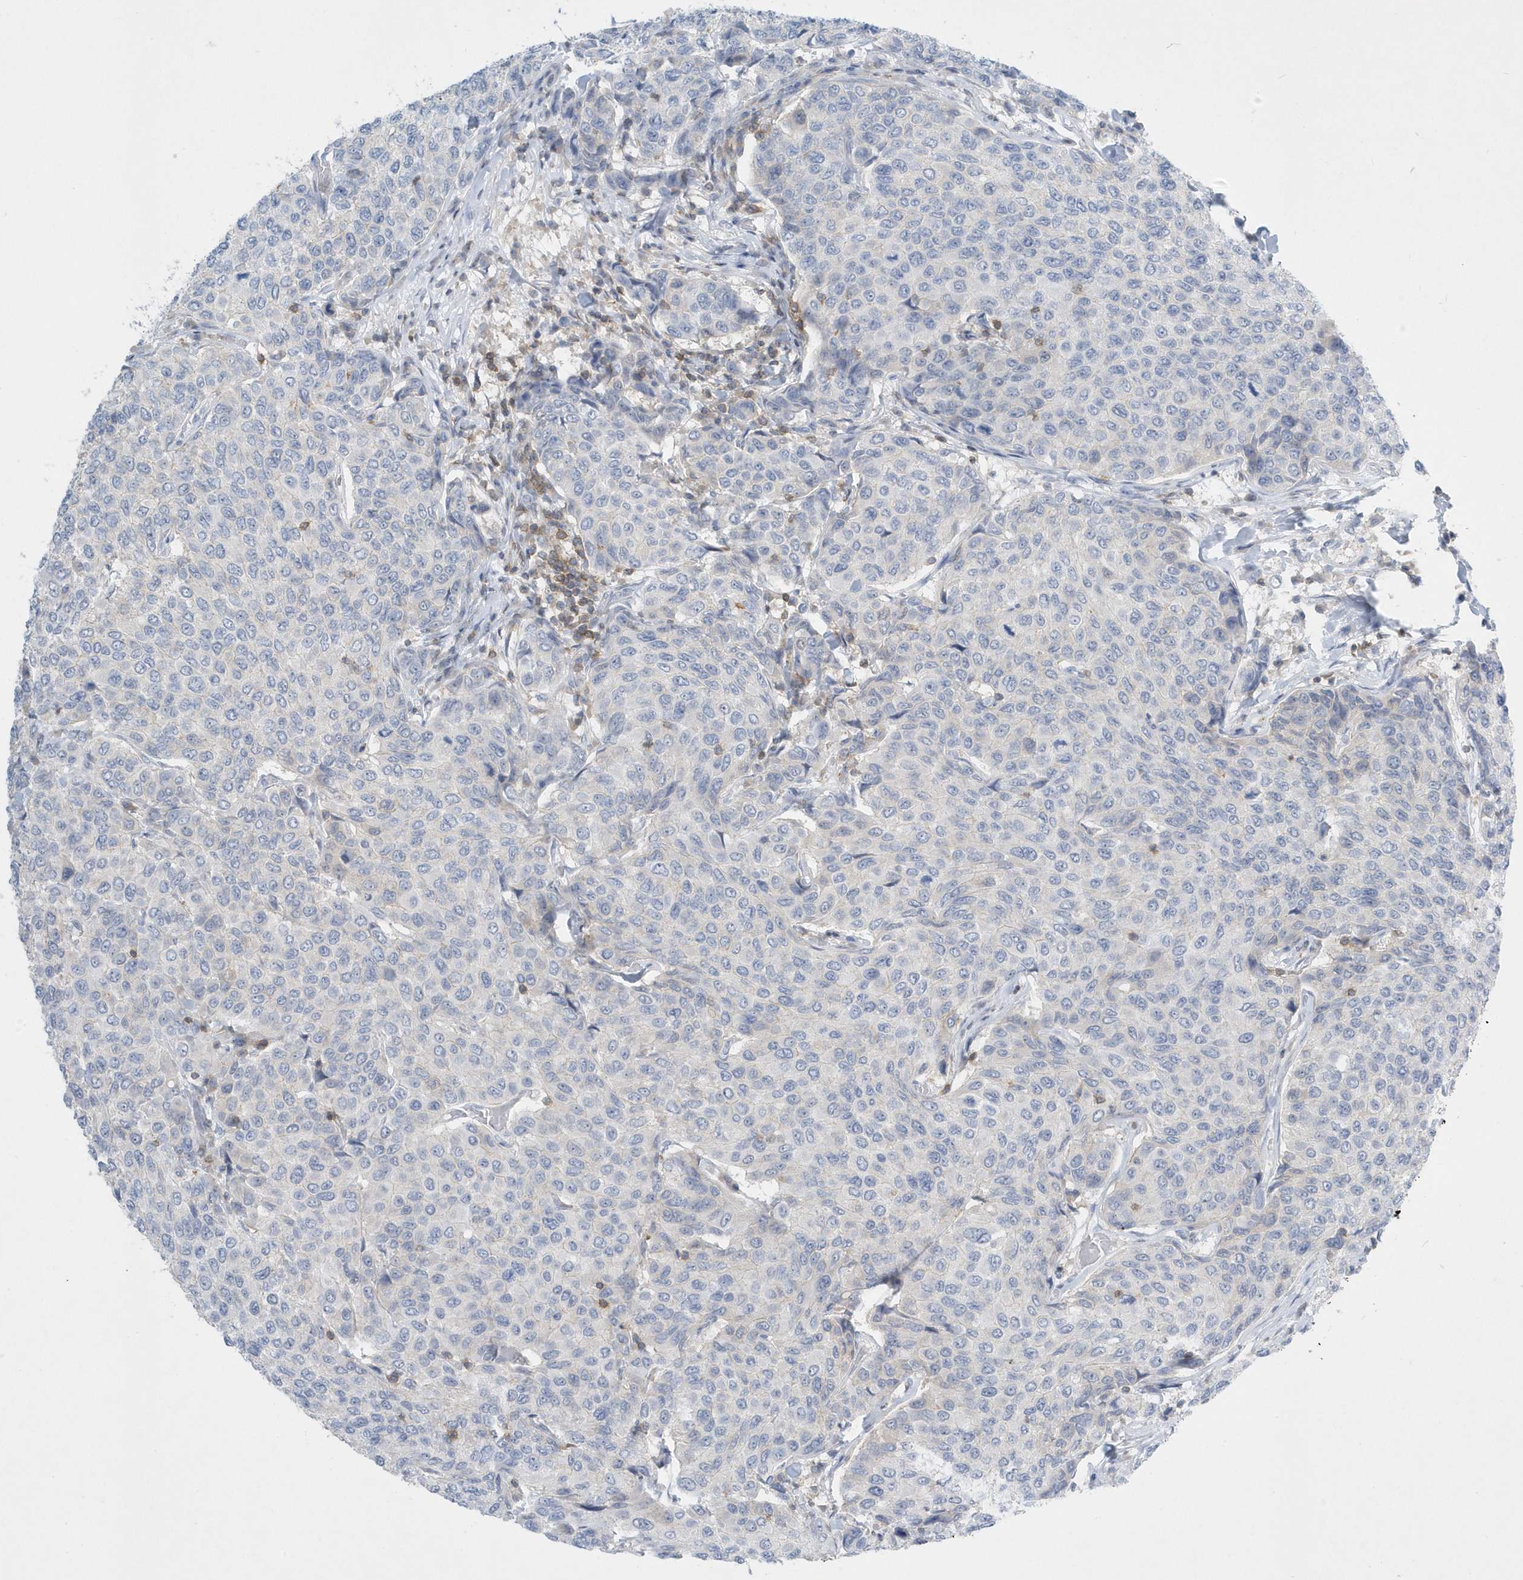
{"staining": {"intensity": "negative", "quantity": "none", "location": "none"}, "tissue": "breast cancer", "cell_type": "Tumor cells", "image_type": "cancer", "snomed": [{"axis": "morphology", "description": "Duct carcinoma"}, {"axis": "topography", "description": "Breast"}], "caption": "High magnification brightfield microscopy of infiltrating ductal carcinoma (breast) stained with DAB (3,3'-diaminobenzidine) (brown) and counterstained with hematoxylin (blue): tumor cells show no significant positivity. (DAB (3,3'-diaminobenzidine) immunohistochemistry (IHC) with hematoxylin counter stain).", "gene": "PSD4", "patient": {"sex": "female", "age": 55}}